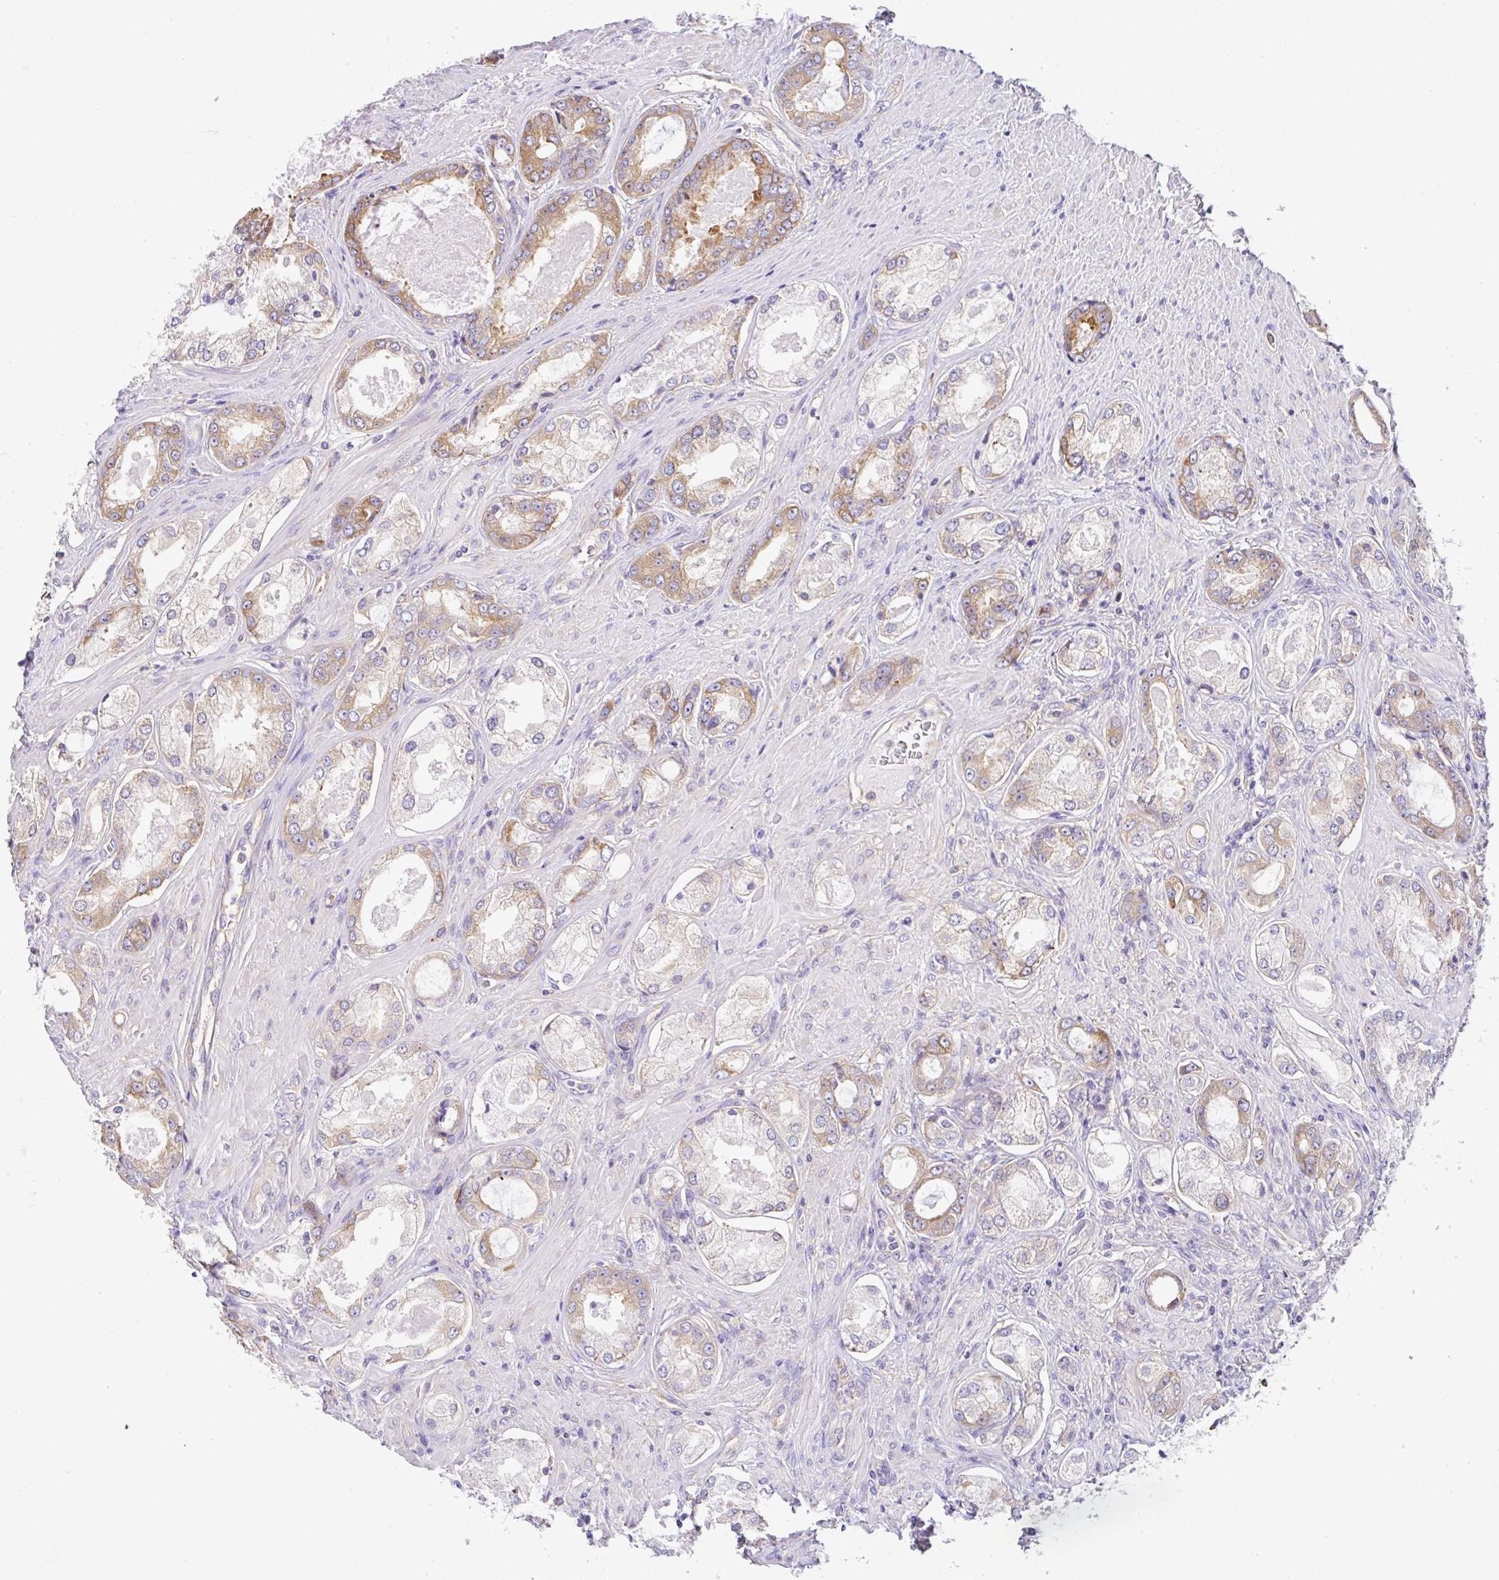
{"staining": {"intensity": "moderate", "quantity": "25%-75%", "location": "cytoplasmic/membranous"}, "tissue": "prostate cancer", "cell_type": "Tumor cells", "image_type": "cancer", "snomed": [{"axis": "morphology", "description": "Adenocarcinoma, Low grade"}, {"axis": "topography", "description": "Prostate"}], "caption": "A medium amount of moderate cytoplasmic/membranous expression is present in approximately 25%-75% of tumor cells in prostate cancer tissue.", "gene": "GFPT2", "patient": {"sex": "male", "age": 68}}